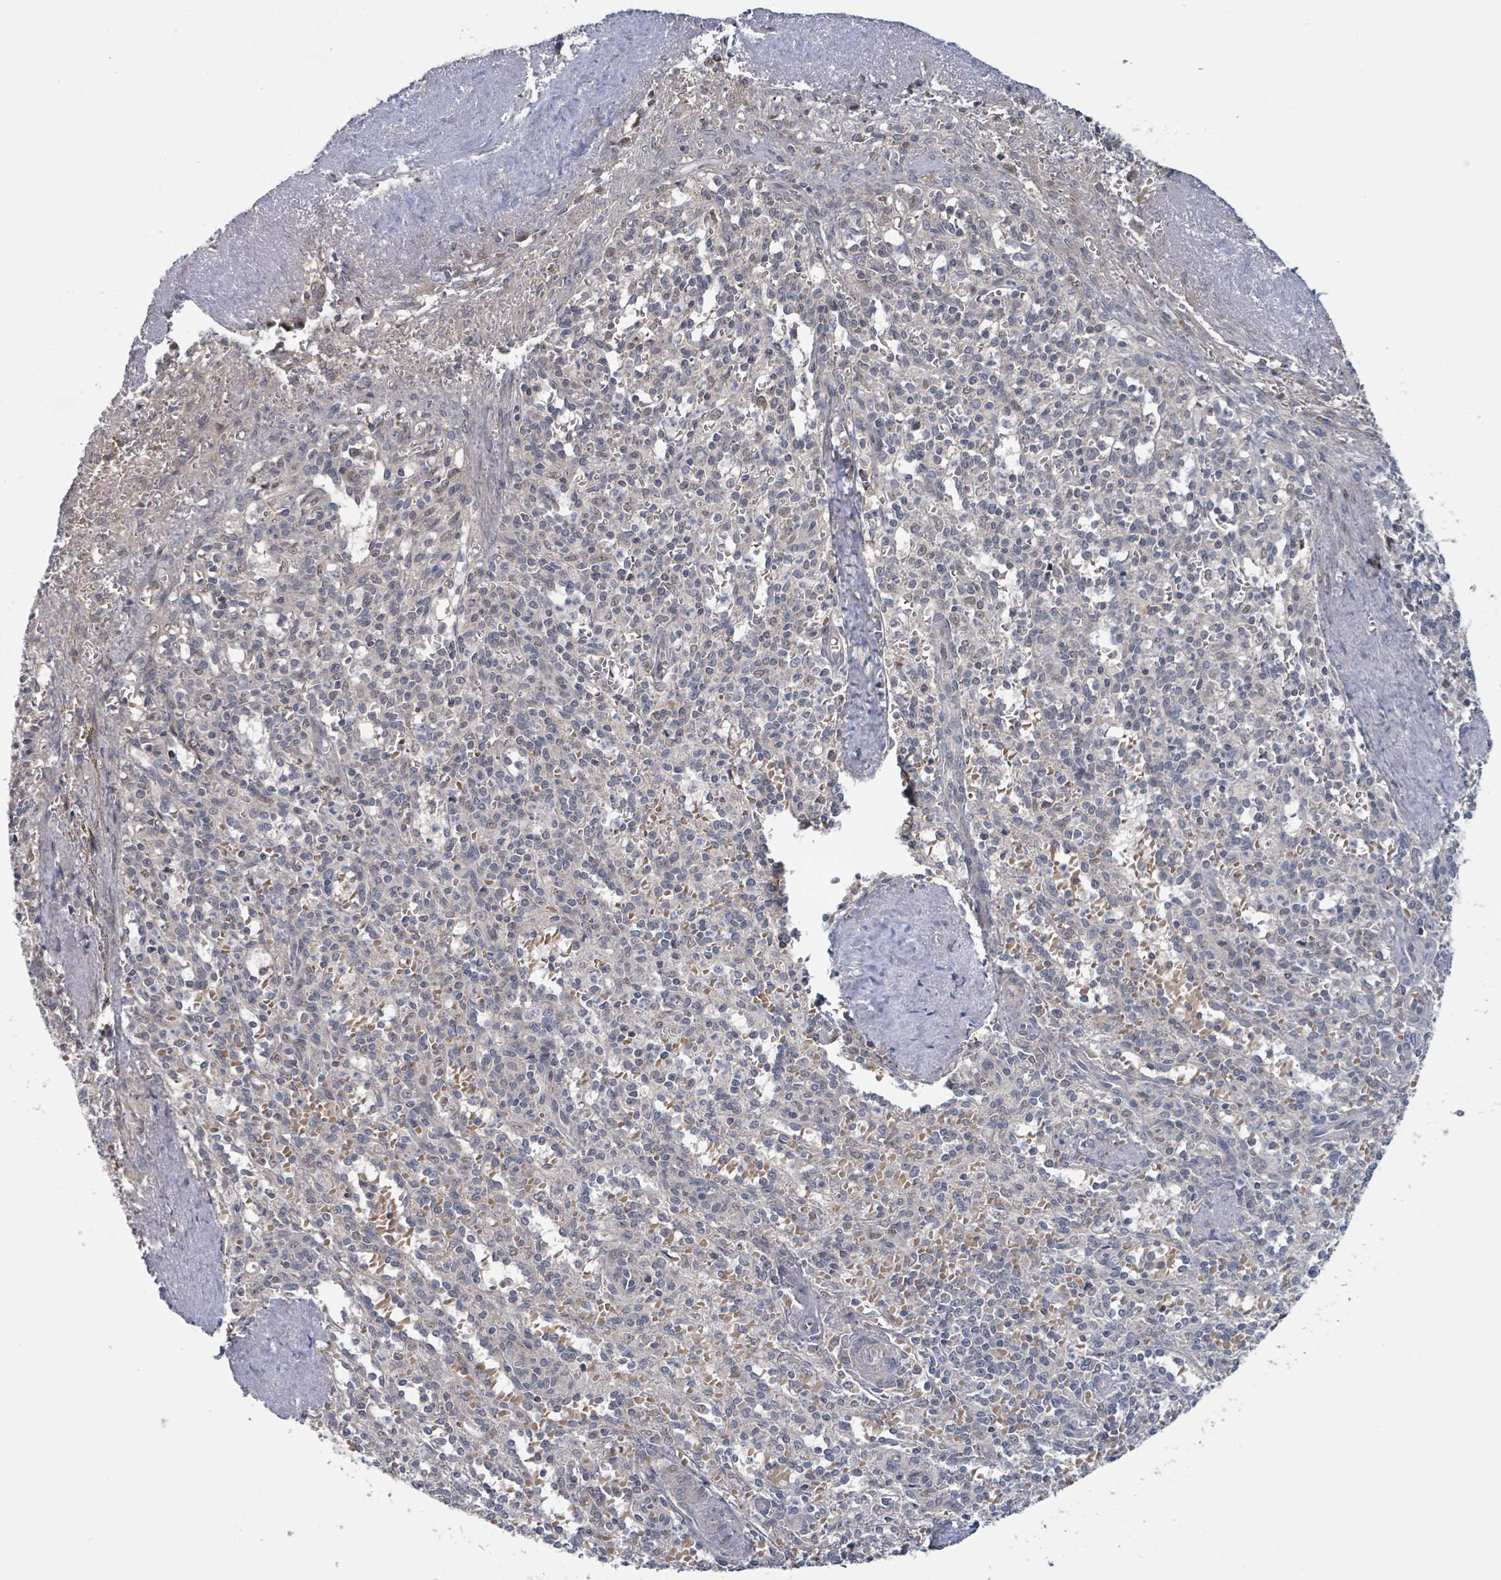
{"staining": {"intensity": "weak", "quantity": "<25%", "location": "cytoplasmic/membranous"}, "tissue": "spleen", "cell_type": "Cells in red pulp", "image_type": "normal", "snomed": [{"axis": "morphology", "description": "Normal tissue, NOS"}, {"axis": "topography", "description": "Spleen"}], "caption": "This is a image of immunohistochemistry staining of normal spleen, which shows no staining in cells in red pulp.", "gene": "HIVEP1", "patient": {"sex": "female", "age": 70}}